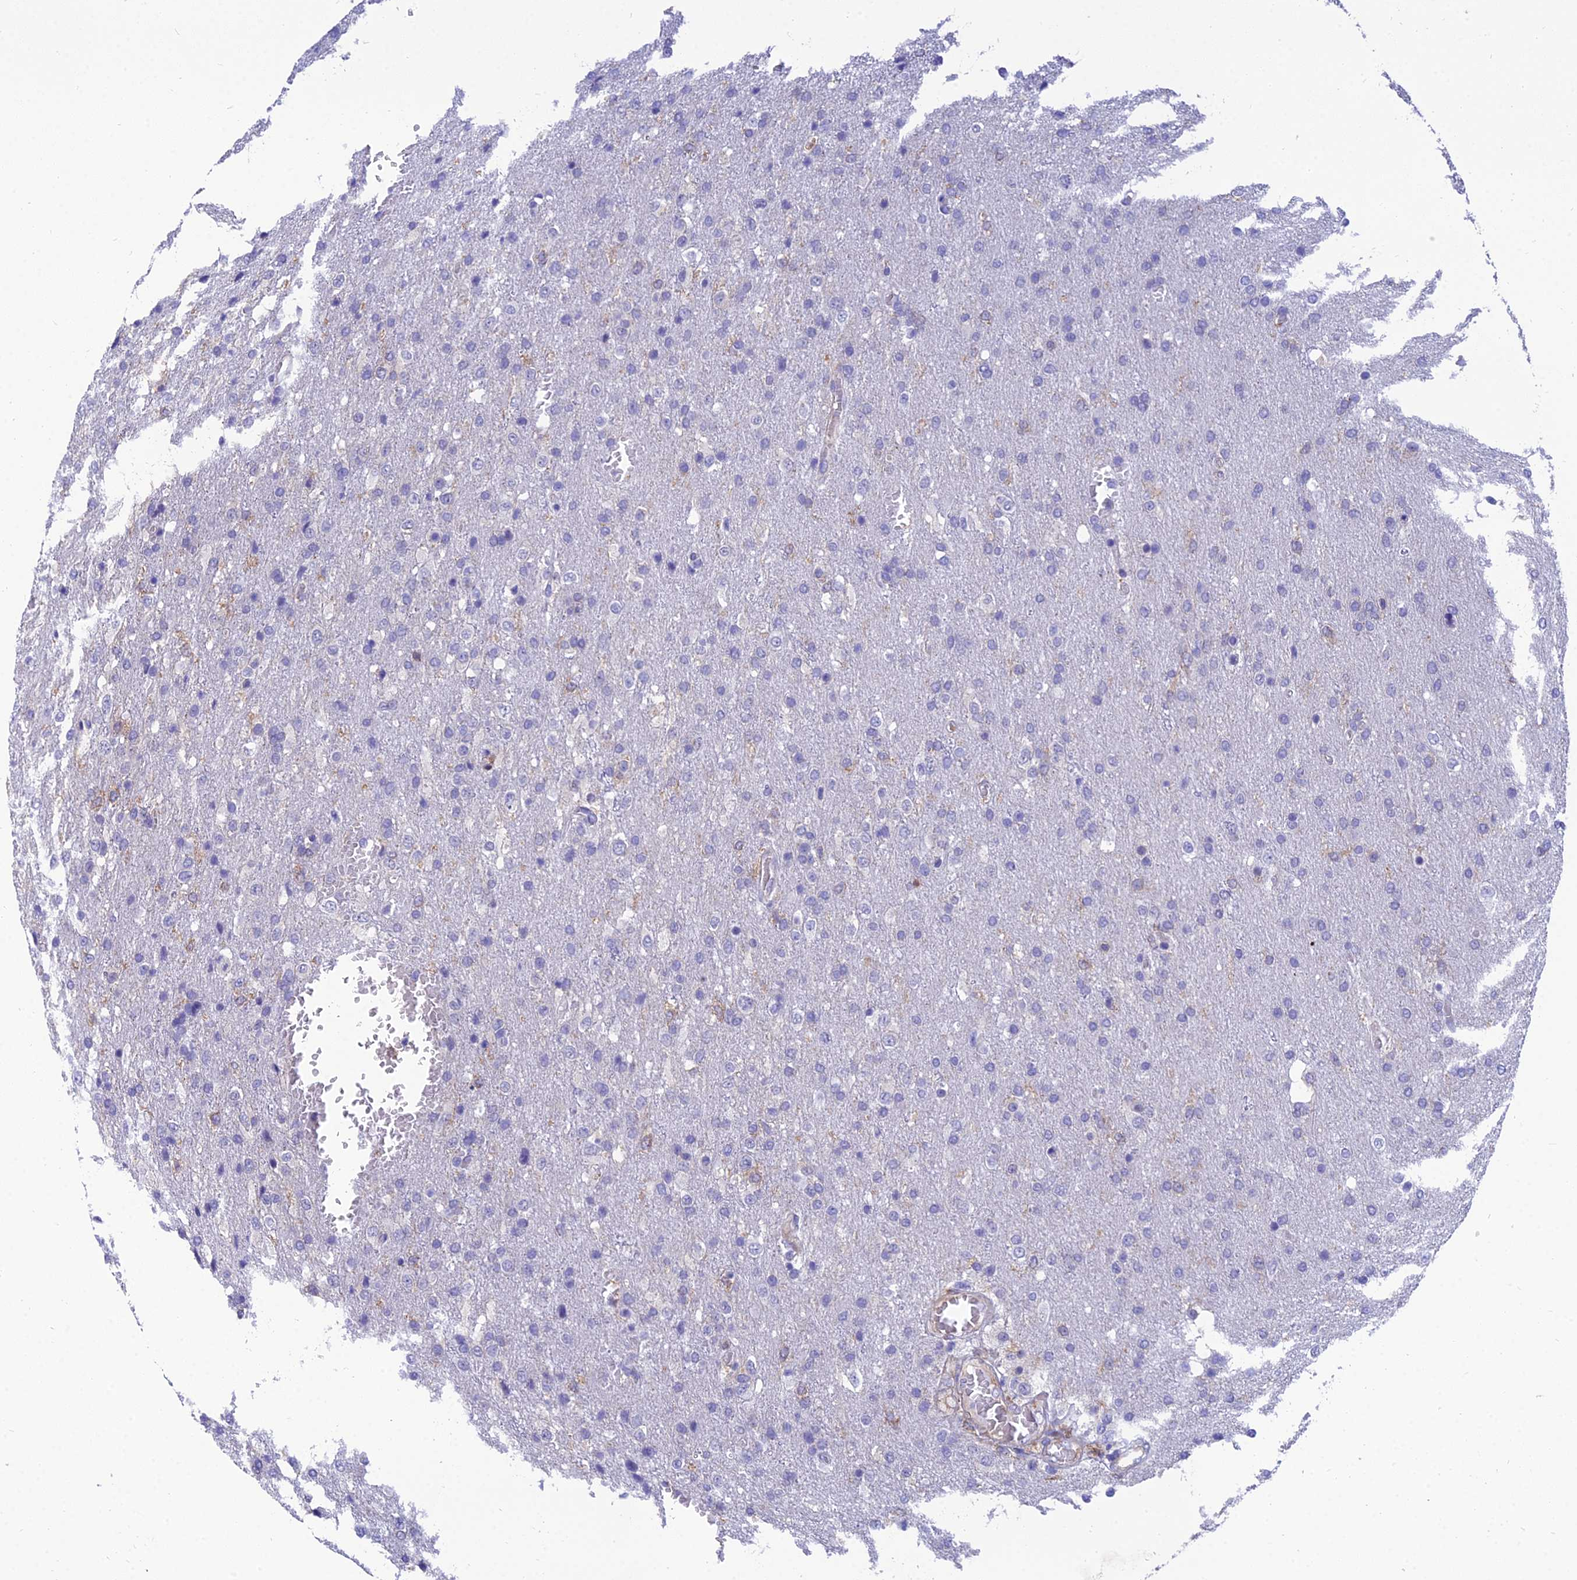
{"staining": {"intensity": "negative", "quantity": "none", "location": "none"}, "tissue": "glioma", "cell_type": "Tumor cells", "image_type": "cancer", "snomed": [{"axis": "morphology", "description": "Glioma, malignant, High grade"}, {"axis": "topography", "description": "Brain"}], "caption": "DAB immunohistochemical staining of glioma displays no significant expression in tumor cells.", "gene": "PPP1R18", "patient": {"sex": "female", "age": 74}}